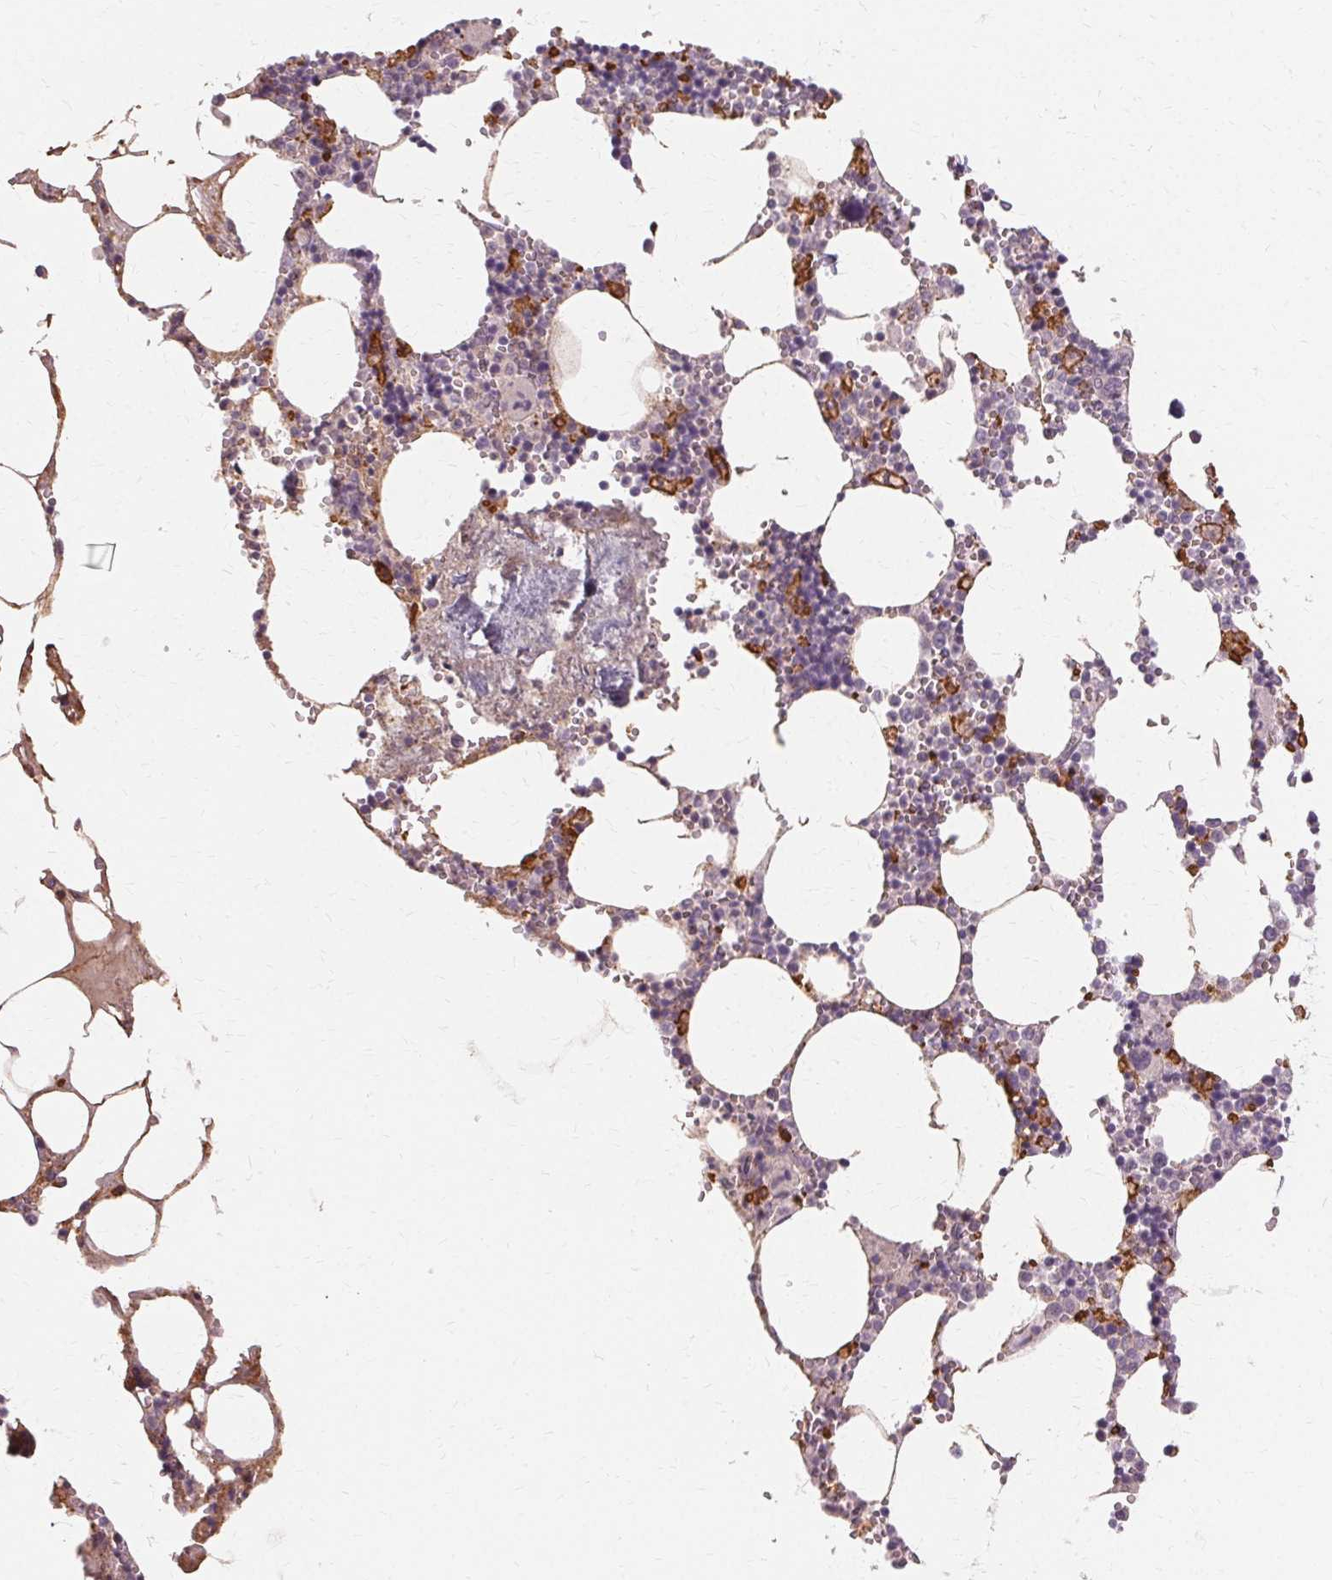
{"staining": {"intensity": "negative", "quantity": "none", "location": "none"}, "tissue": "bone marrow", "cell_type": "Hematopoietic cells", "image_type": "normal", "snomed": [{"axis": "morphology", "description": "Normal tissue, NOS"}, {"axis": "topography", "description": "Bone marrow"}], "caption": "An IHC micrograph of normal bone marrow is shown. There is no staining in hematopoietic cells of bone marrow. (DAB IHC visualized using brightfield microscopy, high magnification).", "gene": "IFNGR1", "patient": {"sex": "male", "age": 54}}